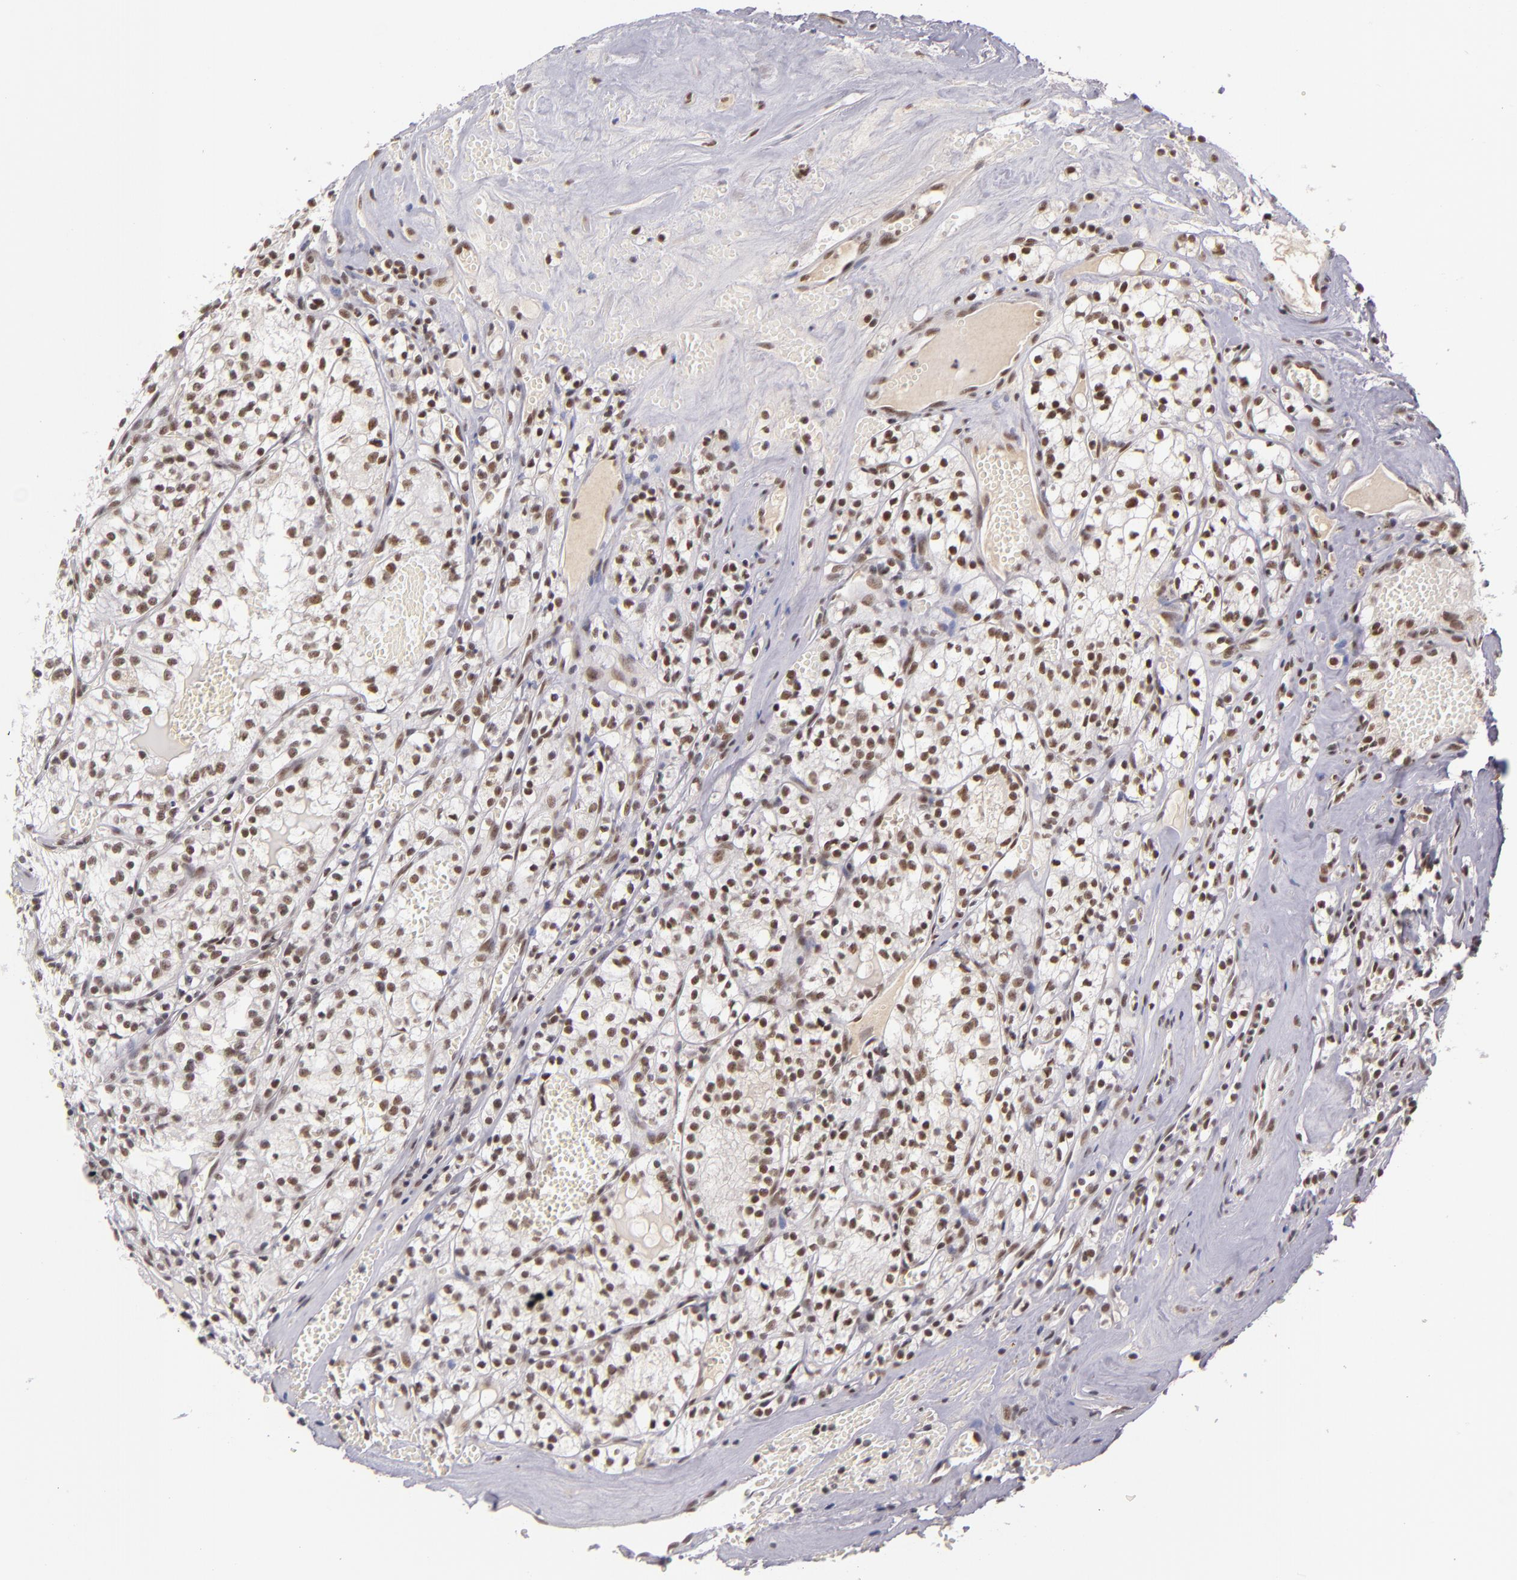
{"staining": {"intensity": "moderate", "quantity": ">75%", "location": "nuclear"}, "tissue": "renal cancer", "cell_type": "Tumor cells", "image_type": "cancer", "snomed": [{"axis": "morphology", "description": "Adenocarcinoma, NOS"}, {"axis": "topography", "description": "Kidney"}], "caption": "Immunohistochemical staining of human renal adenocarcinoma reveals medium levels of moderate nuclear positivity in about >75% of tumor cells. (DAB (3,3'-diaminobenzidine) IHC, brown staining for protein, blue staining for nuclei).", "gene": "ZNF148", "patient": {"sex": "male", "age": 61}}